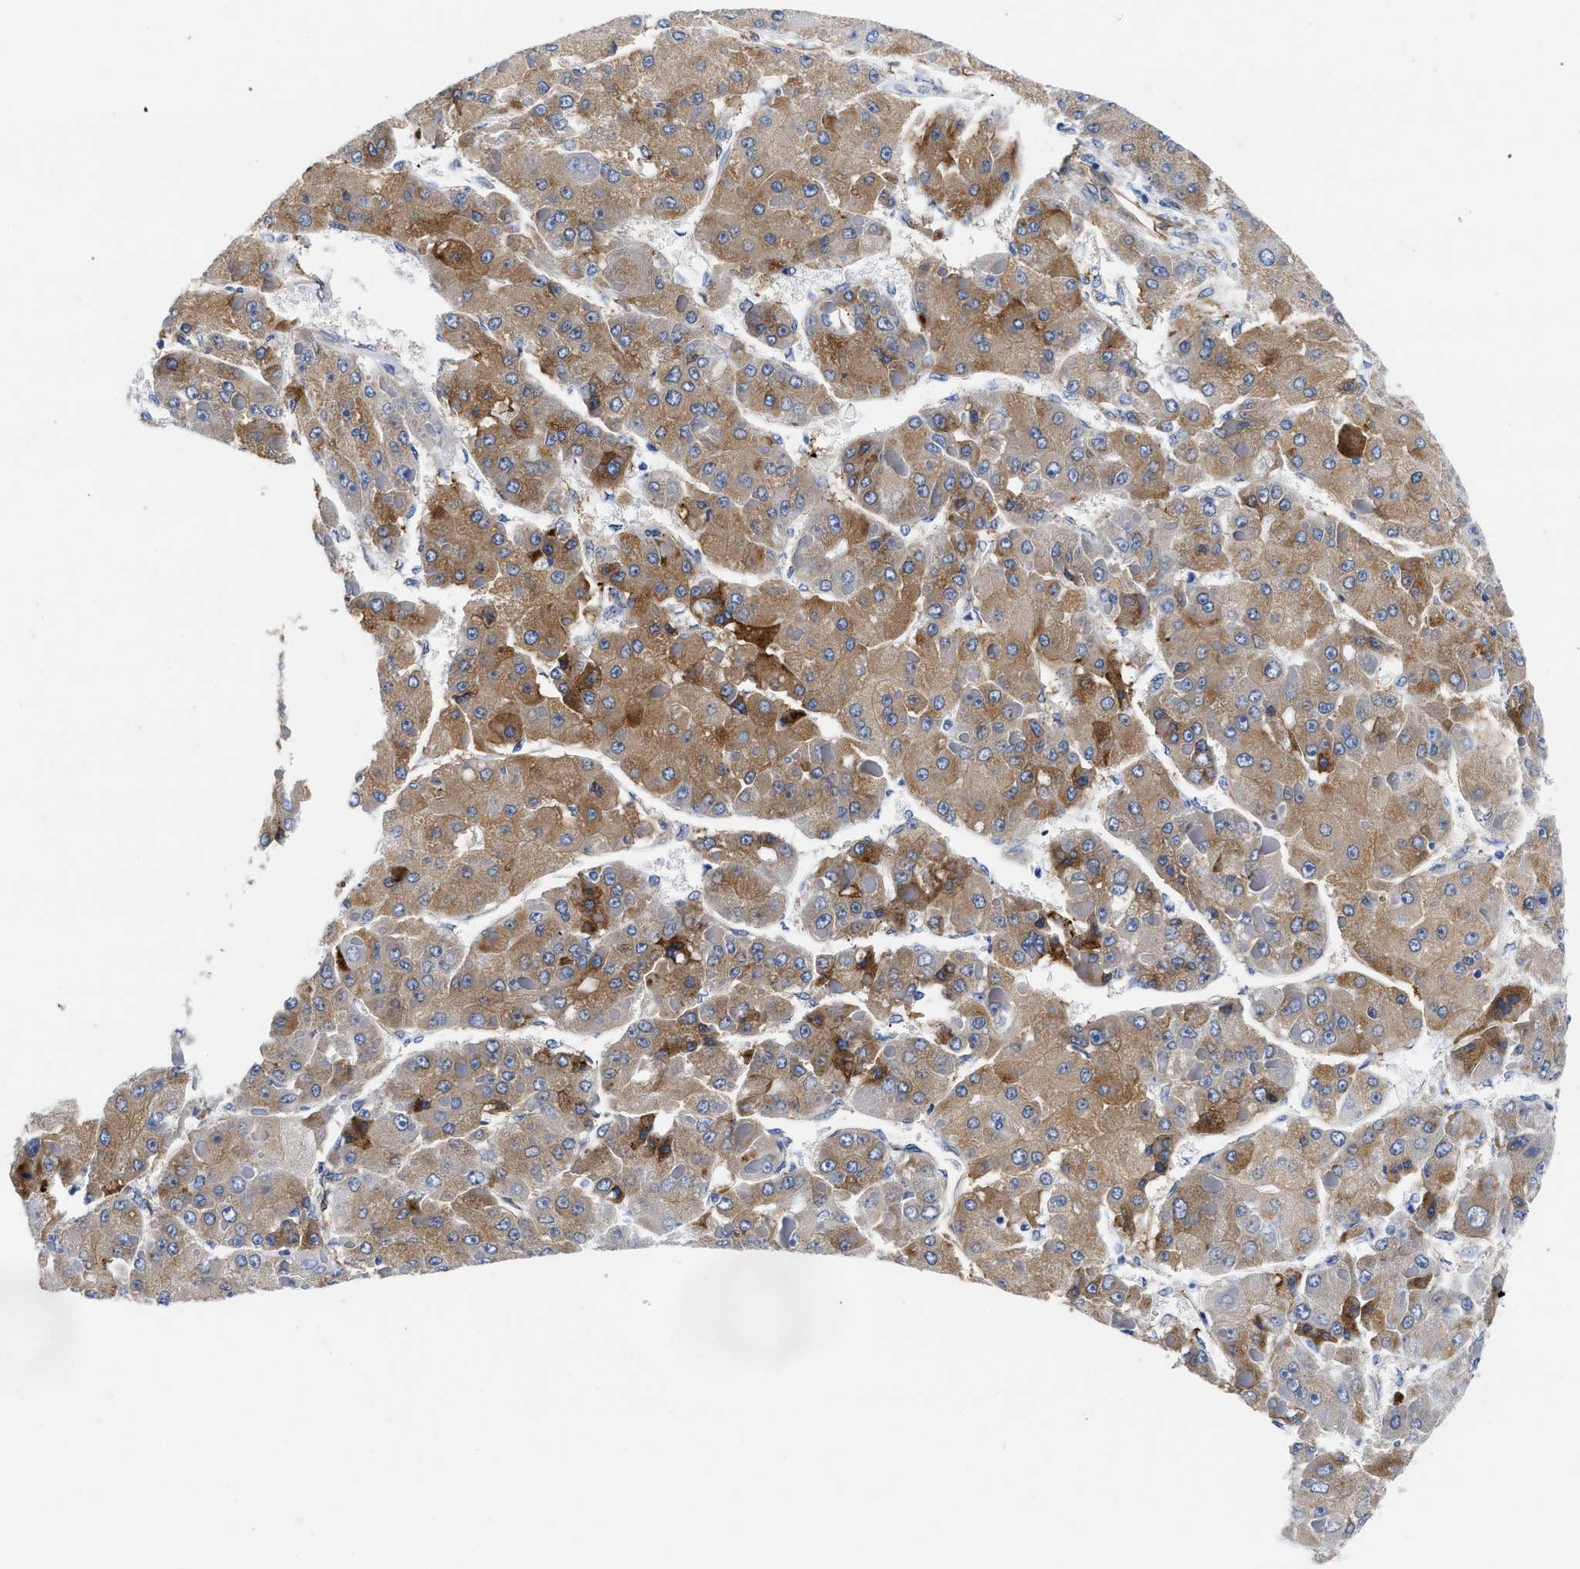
{"staining": {"intensity": "moderate", "quantity": ">75%", "location": "cytoplasmic/membranous"}, "tissue": "liver cancer", "cell_type": "Tumor cells", "image_type": "cancer", "snomed": [{"axis": "morphology", "description": "Carcinoma, Hepatocellular, NOS"}, {"axis": "topography", "description": "Liver"}], "caption": "Hepatocellular carcinoma (liver) stained for a protein (brown) exhibits moderate cytoplasmic/membranous positive positivity in about >75% of tumor cells.", "gene": "TRIM29", "patient": {"sex": "female", "age": 73}}